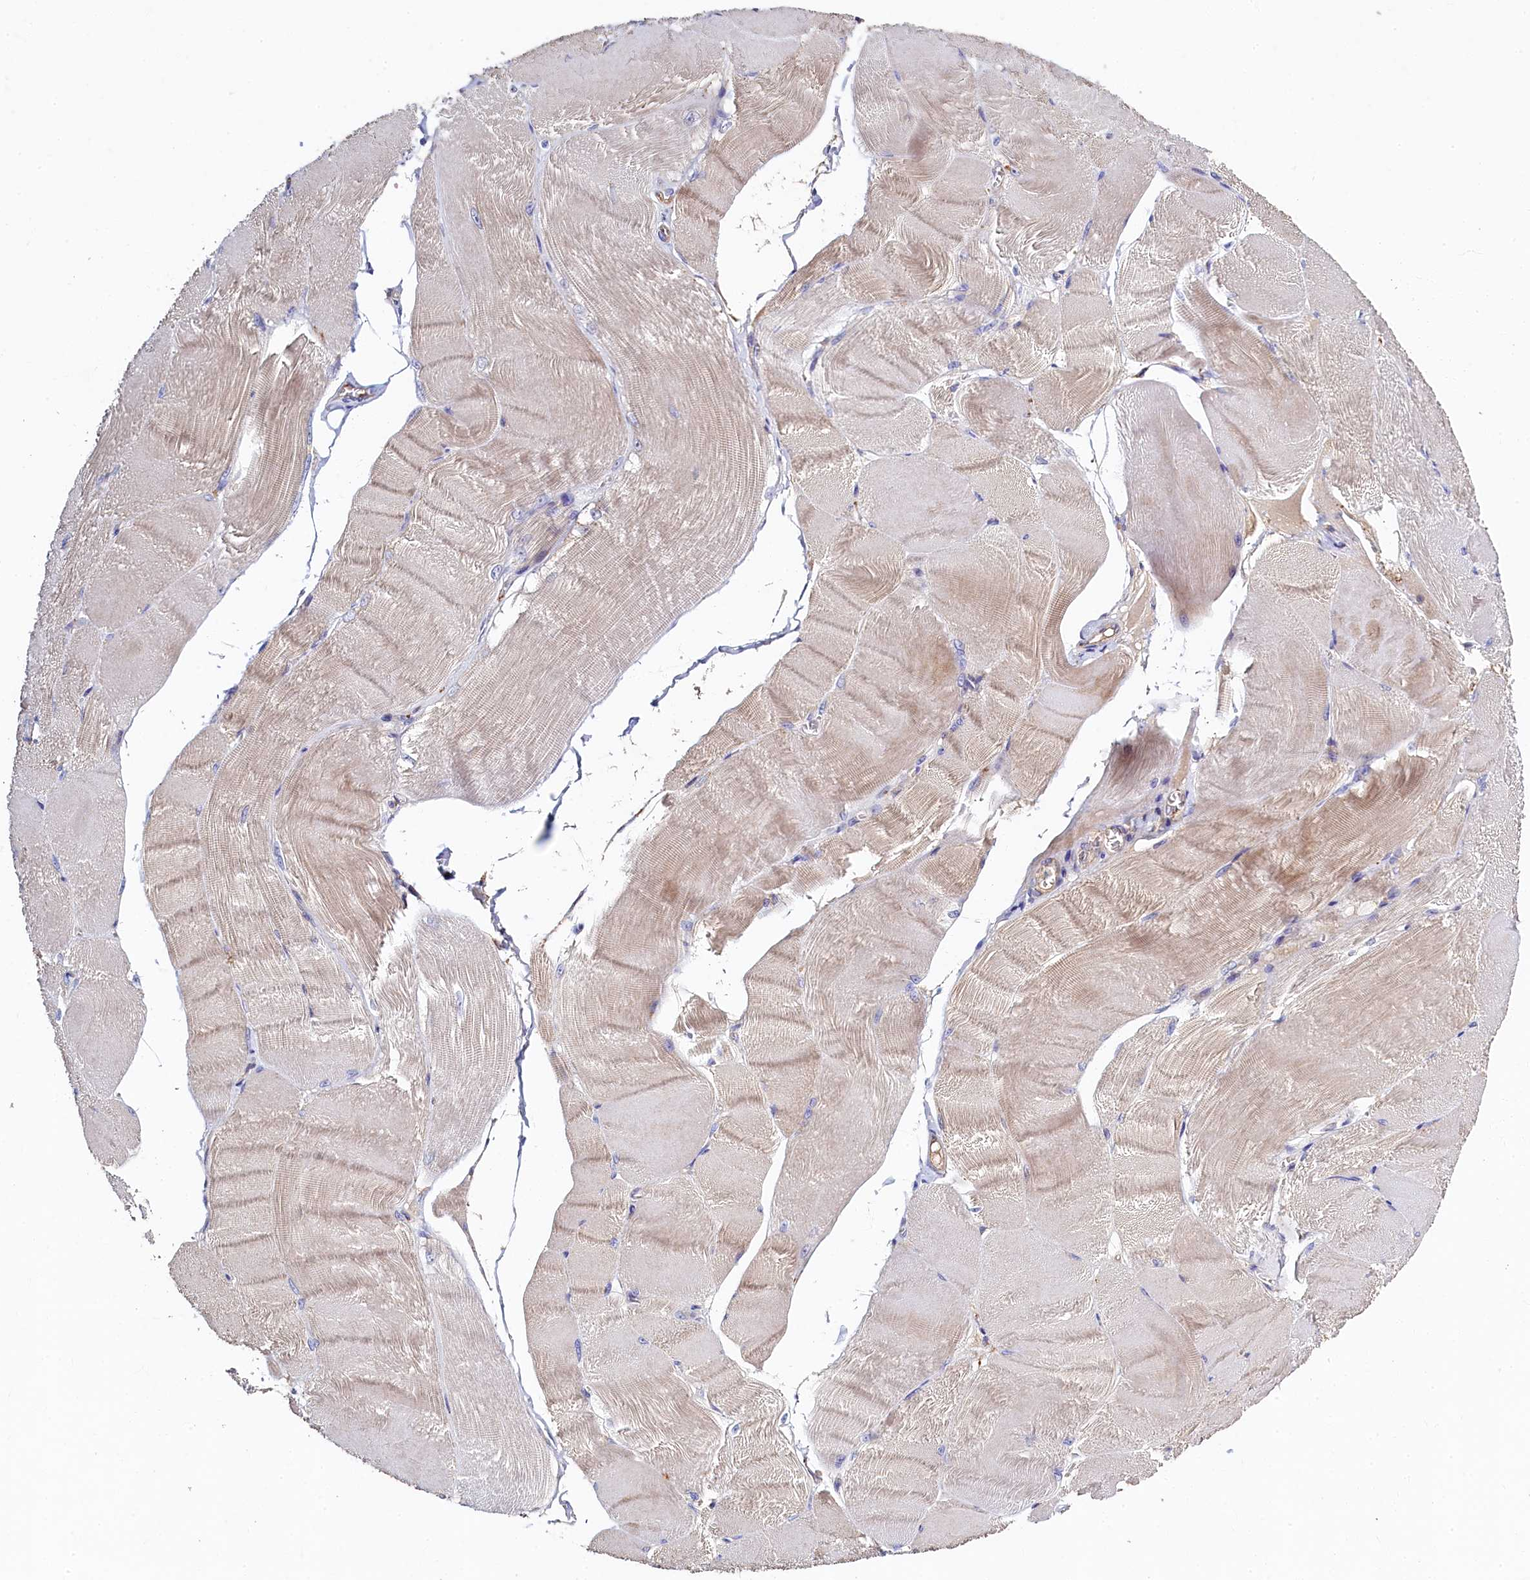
{"staining": {"intensity": "moderate", "quantity": ">75%", "location": "cytoplasmic/membranous"}, "tissue": "skeletal muscle", "cell_type": "Myocytes", "image_type": "normal", "snomed": [{"axis": "morphology", "description": "Normal tissue, NOS"}, {"axis": "morphology", "description": "Basal cell carcinoma"}, {"axis": "topography", "description": "Skeletal muscle"}], "caption": "DAB (3,3'-diaminobenzidine) immunohistochemical staining of benign human skeletal muscle demonstrates moderate cytoplasmic/membranous protein expression in approximately >75% of myocytes.", "gene": "TK2", "patient": {"sex": "female", "age": 64}}